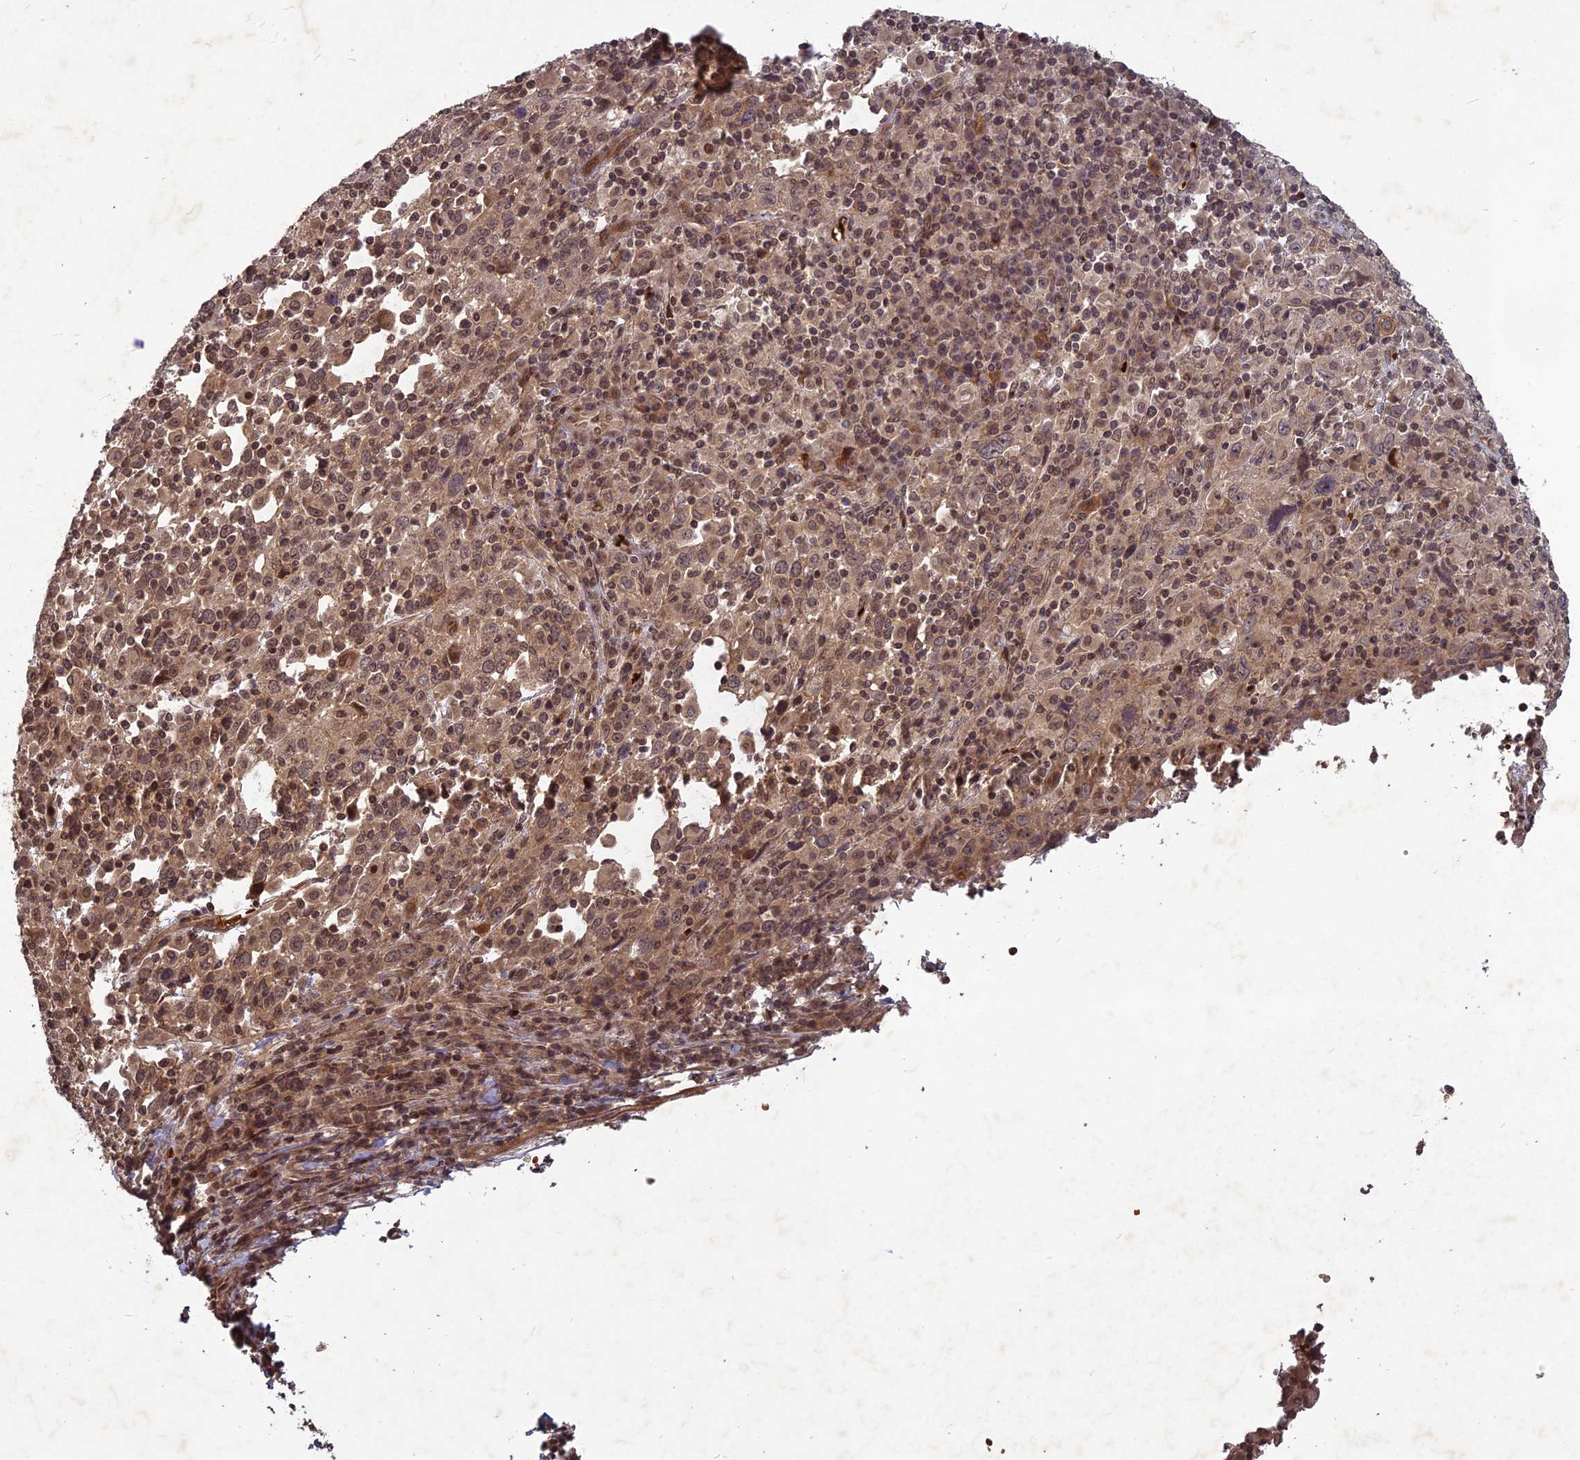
{"staining": {"intensity": "moderate", "quantity": ">75%", "location": "cytoplasmic/membranous,nuclear"}, "tissue": "cervical cancer", "cell_type": "Tumor cells", "image_type": "cancer", "snomed": [{"axis": "morphology", "description": "Squamous cell carcinoma, NOS"}, {"axis": "topography", "description": "Cervix"}], "caption": "Moderate cytoplasmic/membranous and nuclear protein staining is appreciated in approximately >75% of tumor cells in cervical cancer.", "gene": "SRMS", "patient": {"sex": "female", "age": 46}}